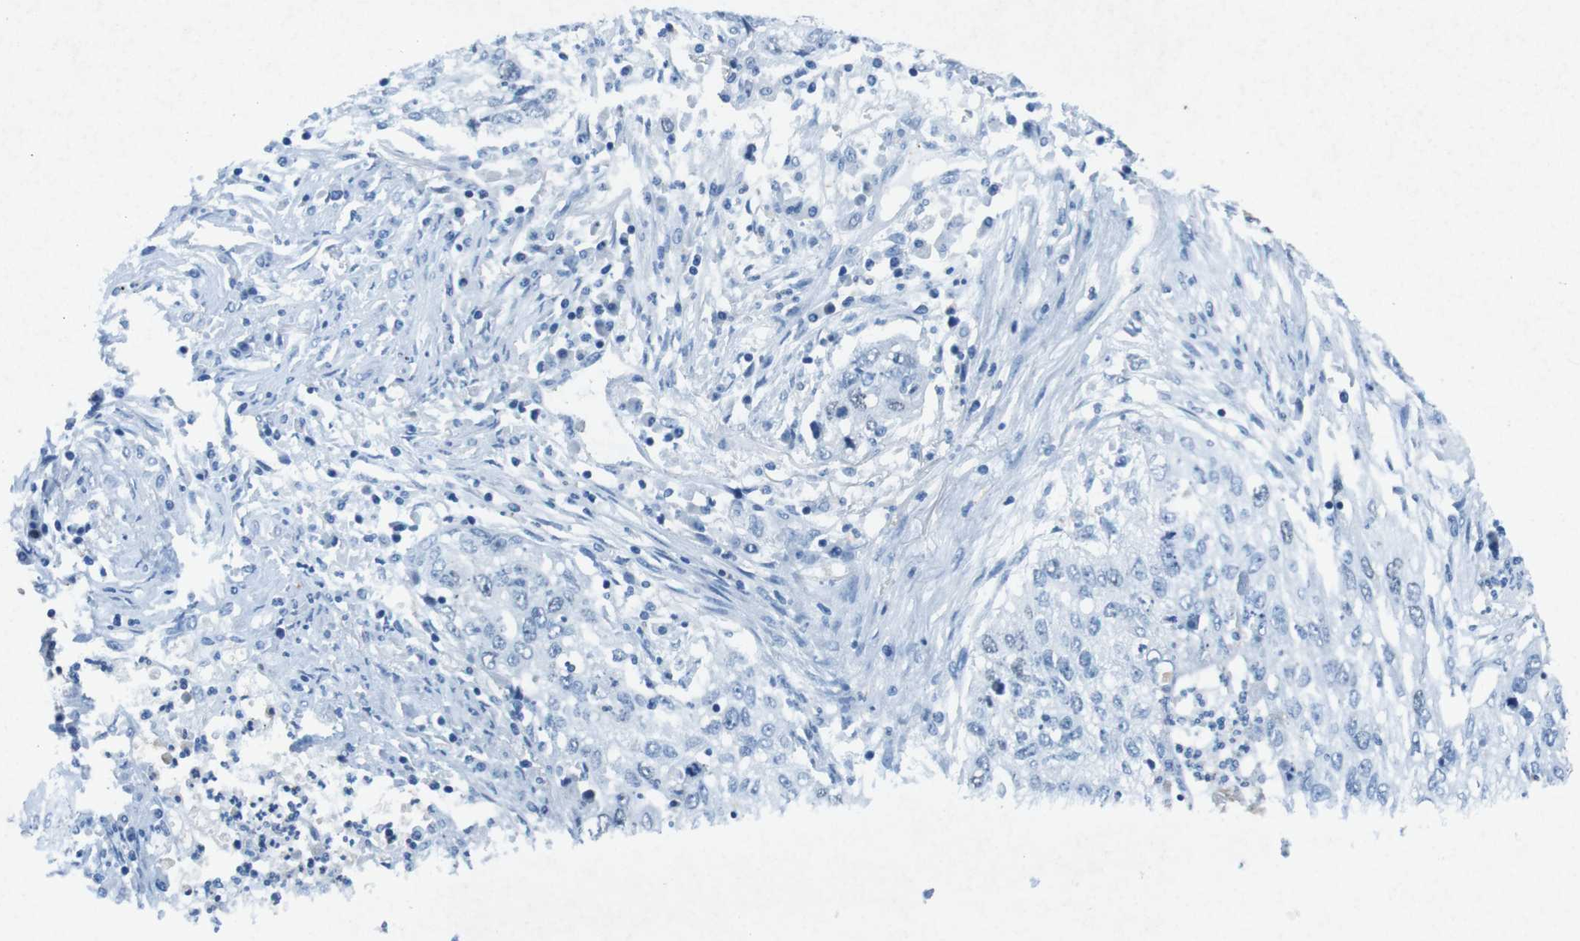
{"staining": {"intensity": "negative", "quantity": "none", "location": "none"}, "tissue": "lung cancer", "cell_type": "Tumor cells", "image_type": "cancer", "snomed": [{"axis": "morphology", "description": "Squamous cell carcinoma, NOS"}, {"axis": "topography", "description": "Lung"}], "caption": "Immunohistochemistry (IHC) of lung cancer (squamous cell carcinoma) shows no positivity in tumor cells. Nuclei are stained in blue.", "gene": "CTAG1B", "patient": {"sex": "female", "age": 63}}